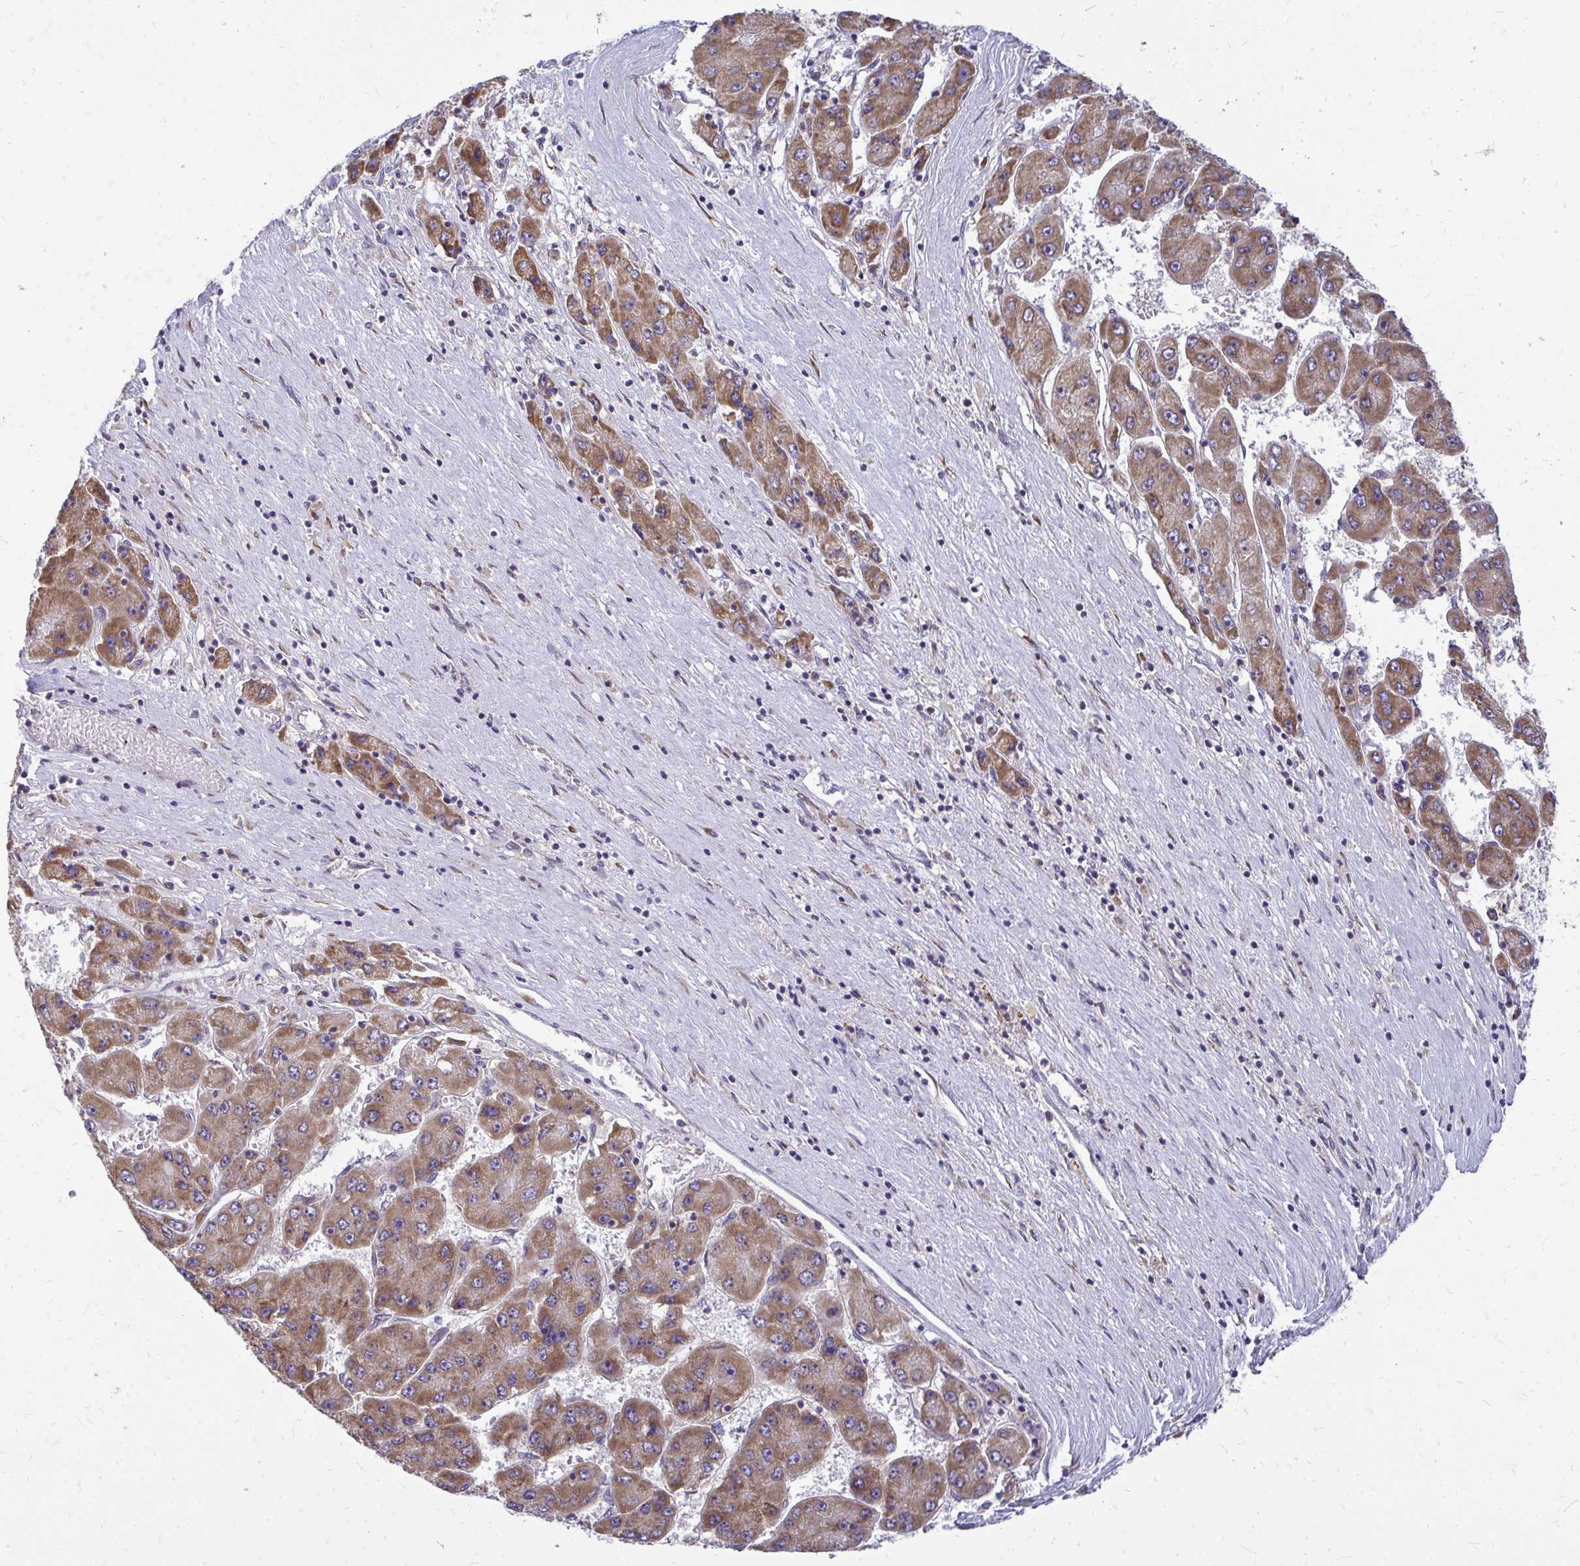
{"staining": {"intensity": "moderate", "quantity": ">75%", "location": "cytoplasmic/membranous"}, "tissue": "liver cancer", "cell_type": "Tumor cells", "image_type": "cancer", "snomed": [{"axis": "morphology", "description": "Carcinoma, Hepatocellular, NOS"}, {"axis": "topography", "description": "Liver"}], "caption": "The immunohistochemical stain highlights moderate cytoplasmic/membranous expression in tumor cells of liver cancer (hepatocellular carcinoma) tissue.", "gene": "RPLP2", "patient": {"sex": "female", "age": 61}}